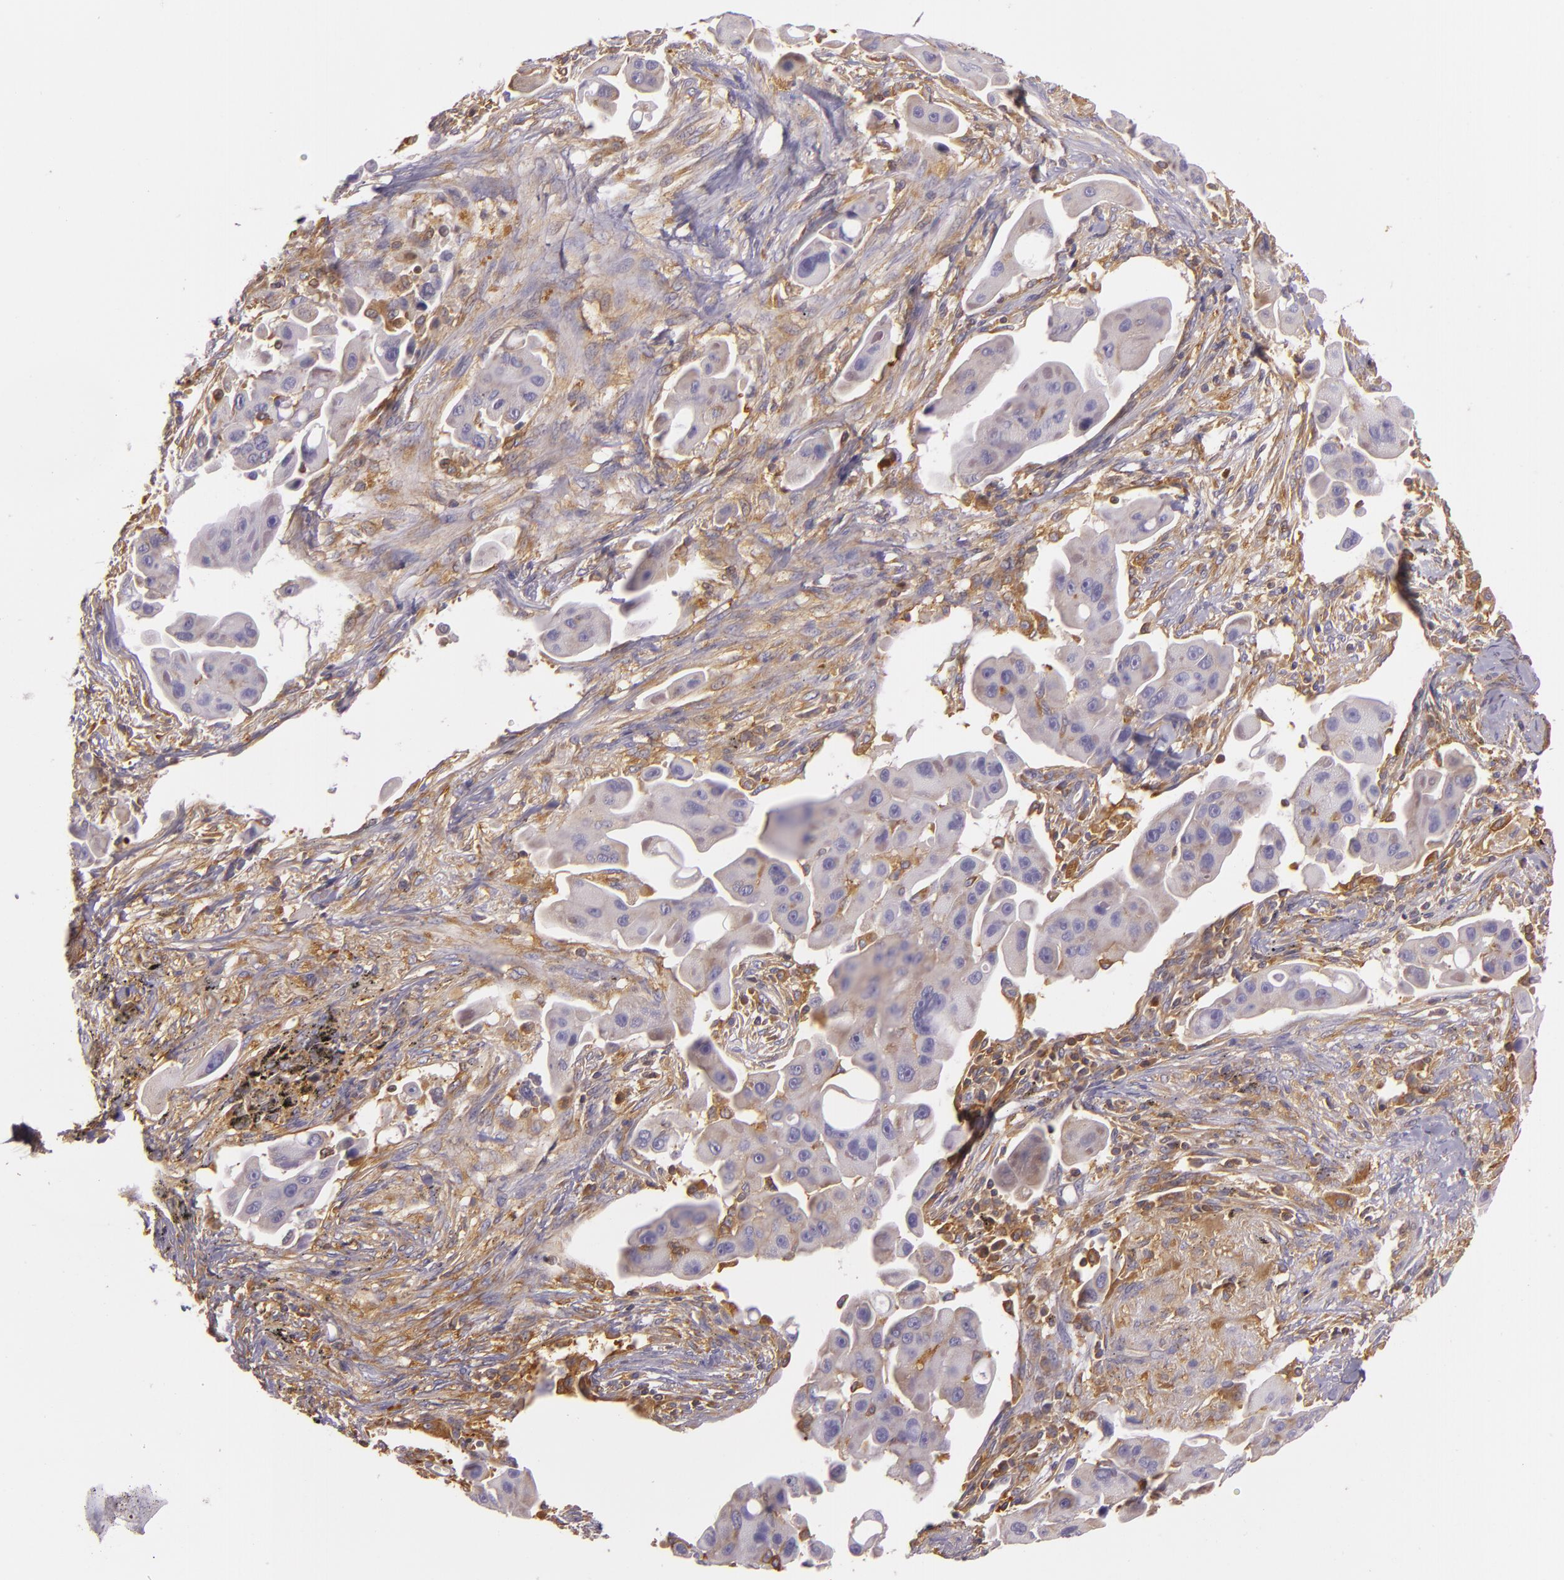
{"staining": {"intensity": "weak", "quantity": "<25%", "location": "cytoplasmic/membranous"}, "tissue": "lung cancer", "cell_type": "Tumor cells", "image_type": "cancer", "snomed": [{"axis": "morphology", "description": "Adenocarcinoma, NOS"}, {"axis": "topography", "description": "Lung"}], "caption": "Tumor cells are negative for protein expression in human adenocarcinoma (lung).", "gene": "TLN1", "patient": {"sex": "male", "age": 68}}